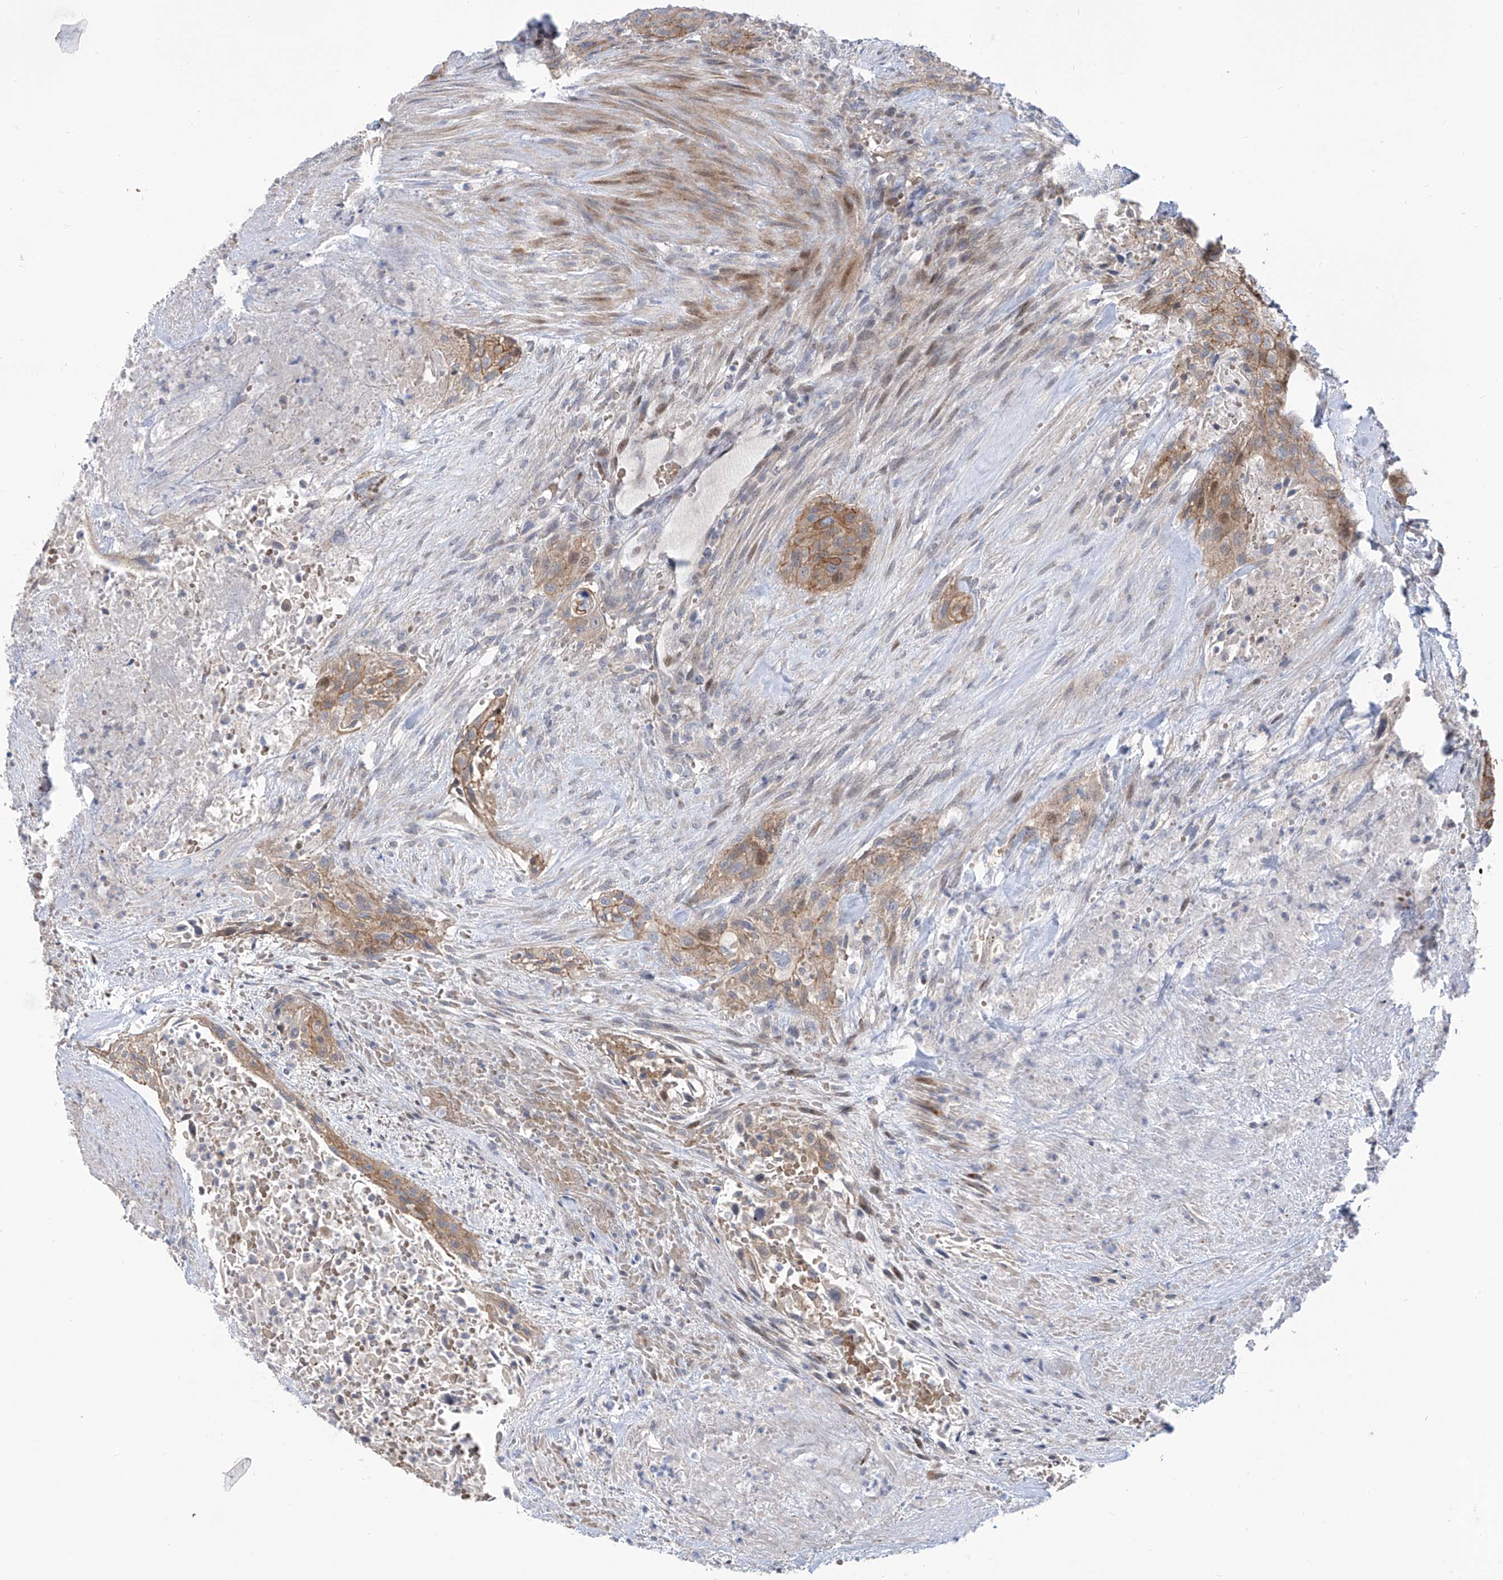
{"staining": {"intensity": "moderate", "quantity": "25%-75%", "location": "cytoplasmic/membranous"}, "tissue": "urothelial cancer", "cell_type": "Tumor cells", "image_type": "cancer", "snomed": [{"axis": "morphology", "description": "Urothelial carcinoma, High grade"}, {"axis": "topography", "description": "Urinary bladder"}], "caption": "The image shows staining of urothelial cancer, revealing moderate cytoplasmic/membranous protein staining (brown color) within tumor cells. The staining was performed using DAB, with brown indicating positive protein expression. Nuclei are stained blue with hematoxylin.", "gene": "LRRC1", "patient": {"sex": "male", "age": 35}}